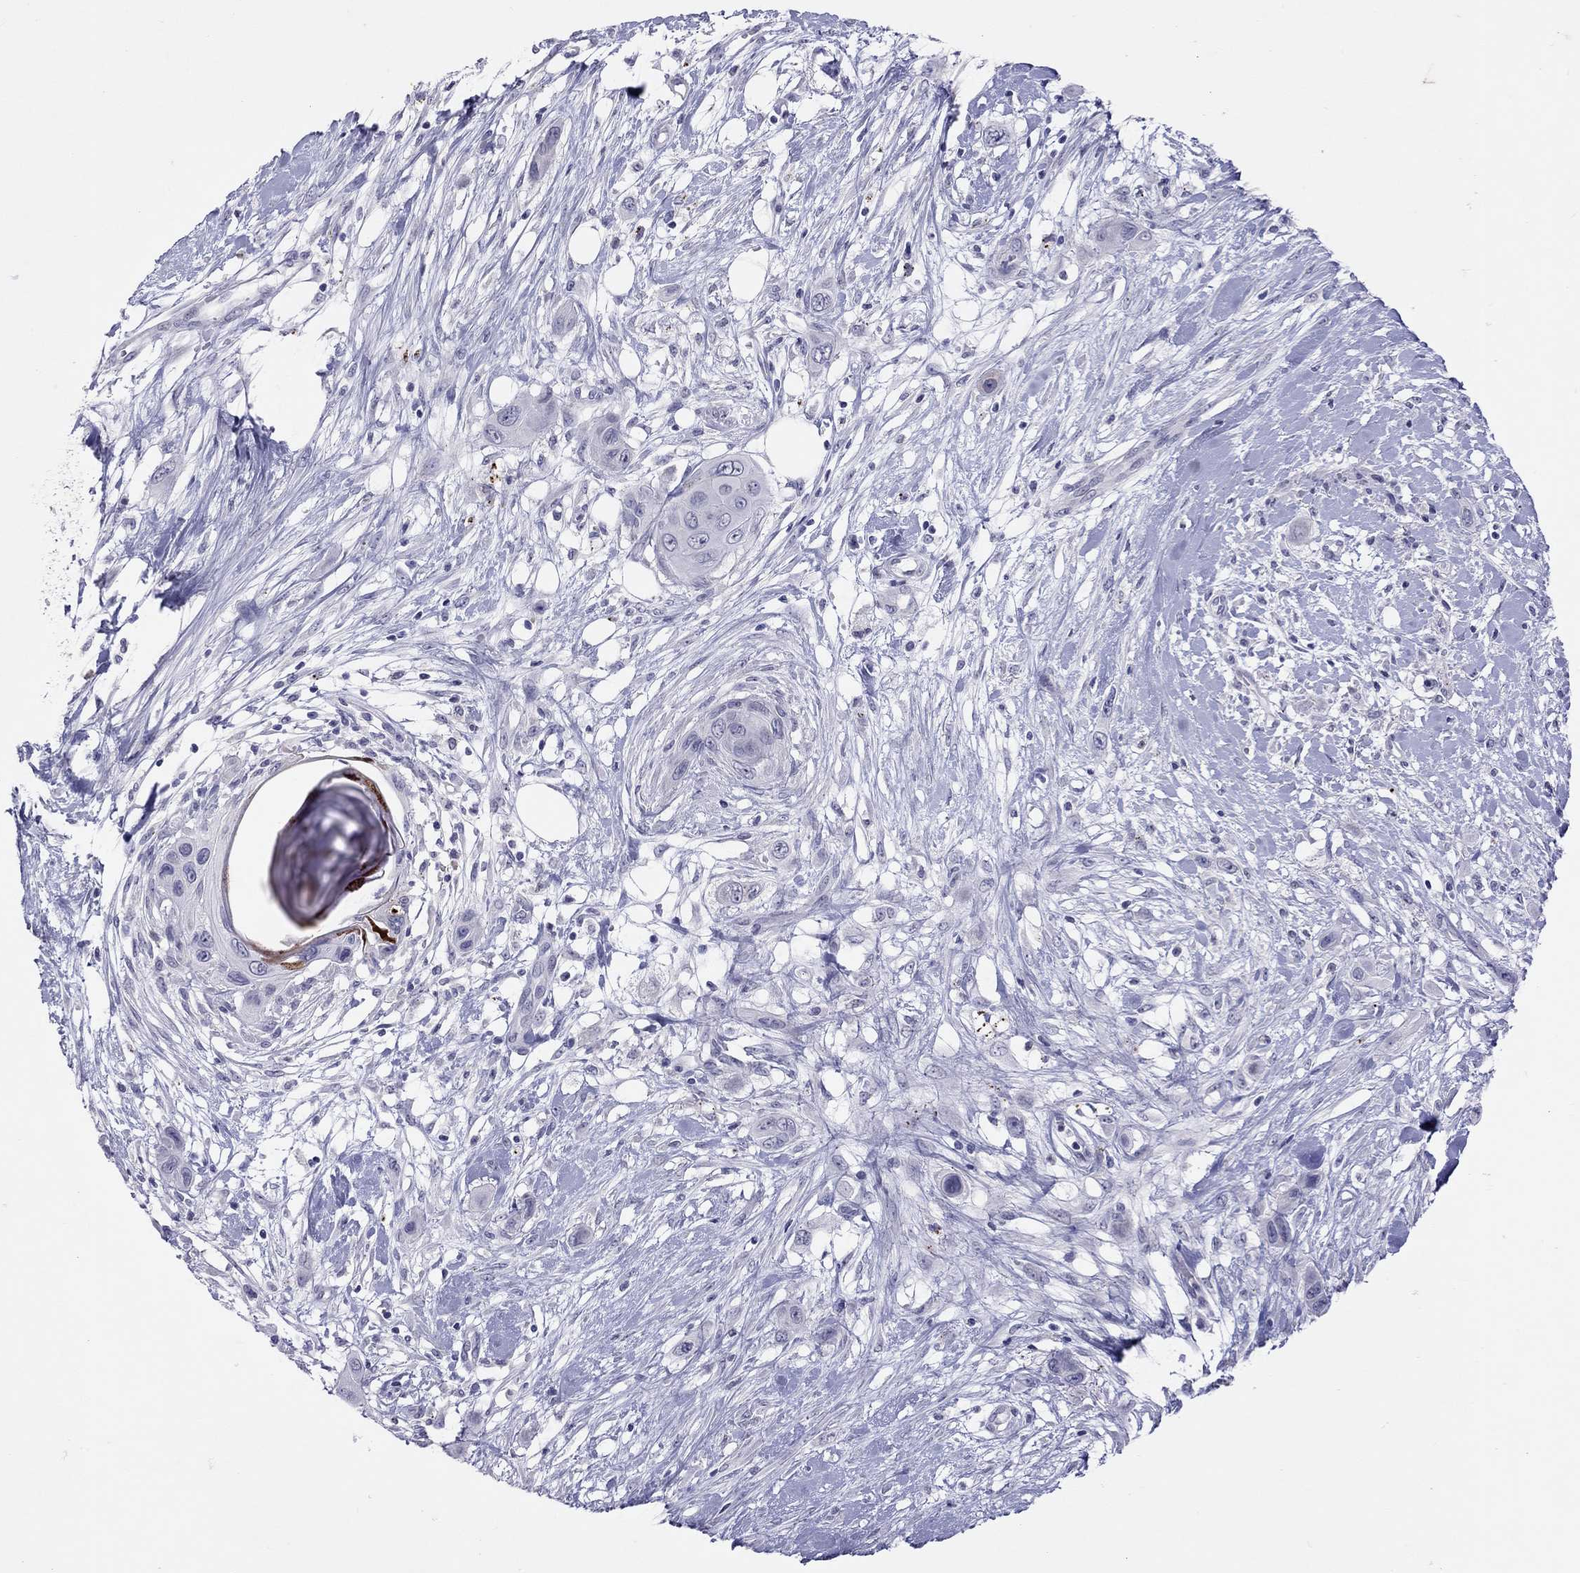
{"staining": {"intensity": "negative", "quantity": "none", "location": "none"}, "tissue": "skin cancer", "cell_type": "Tumor cells", "image_type": "cancer", "snomed": [{"axis": "morphology", "description": "Squamous cell carcinoma, NOS"}, {"axis": "topography", "description": "Skin"}], "caption": "The micrograph displays no significant expression in tumor cells of squamous cell carcinoma (skin). (IHC, brightfield microscopy, high magnification).", "gene": "SLAMF1", "patient": {"sex": "male", "age": 79}}